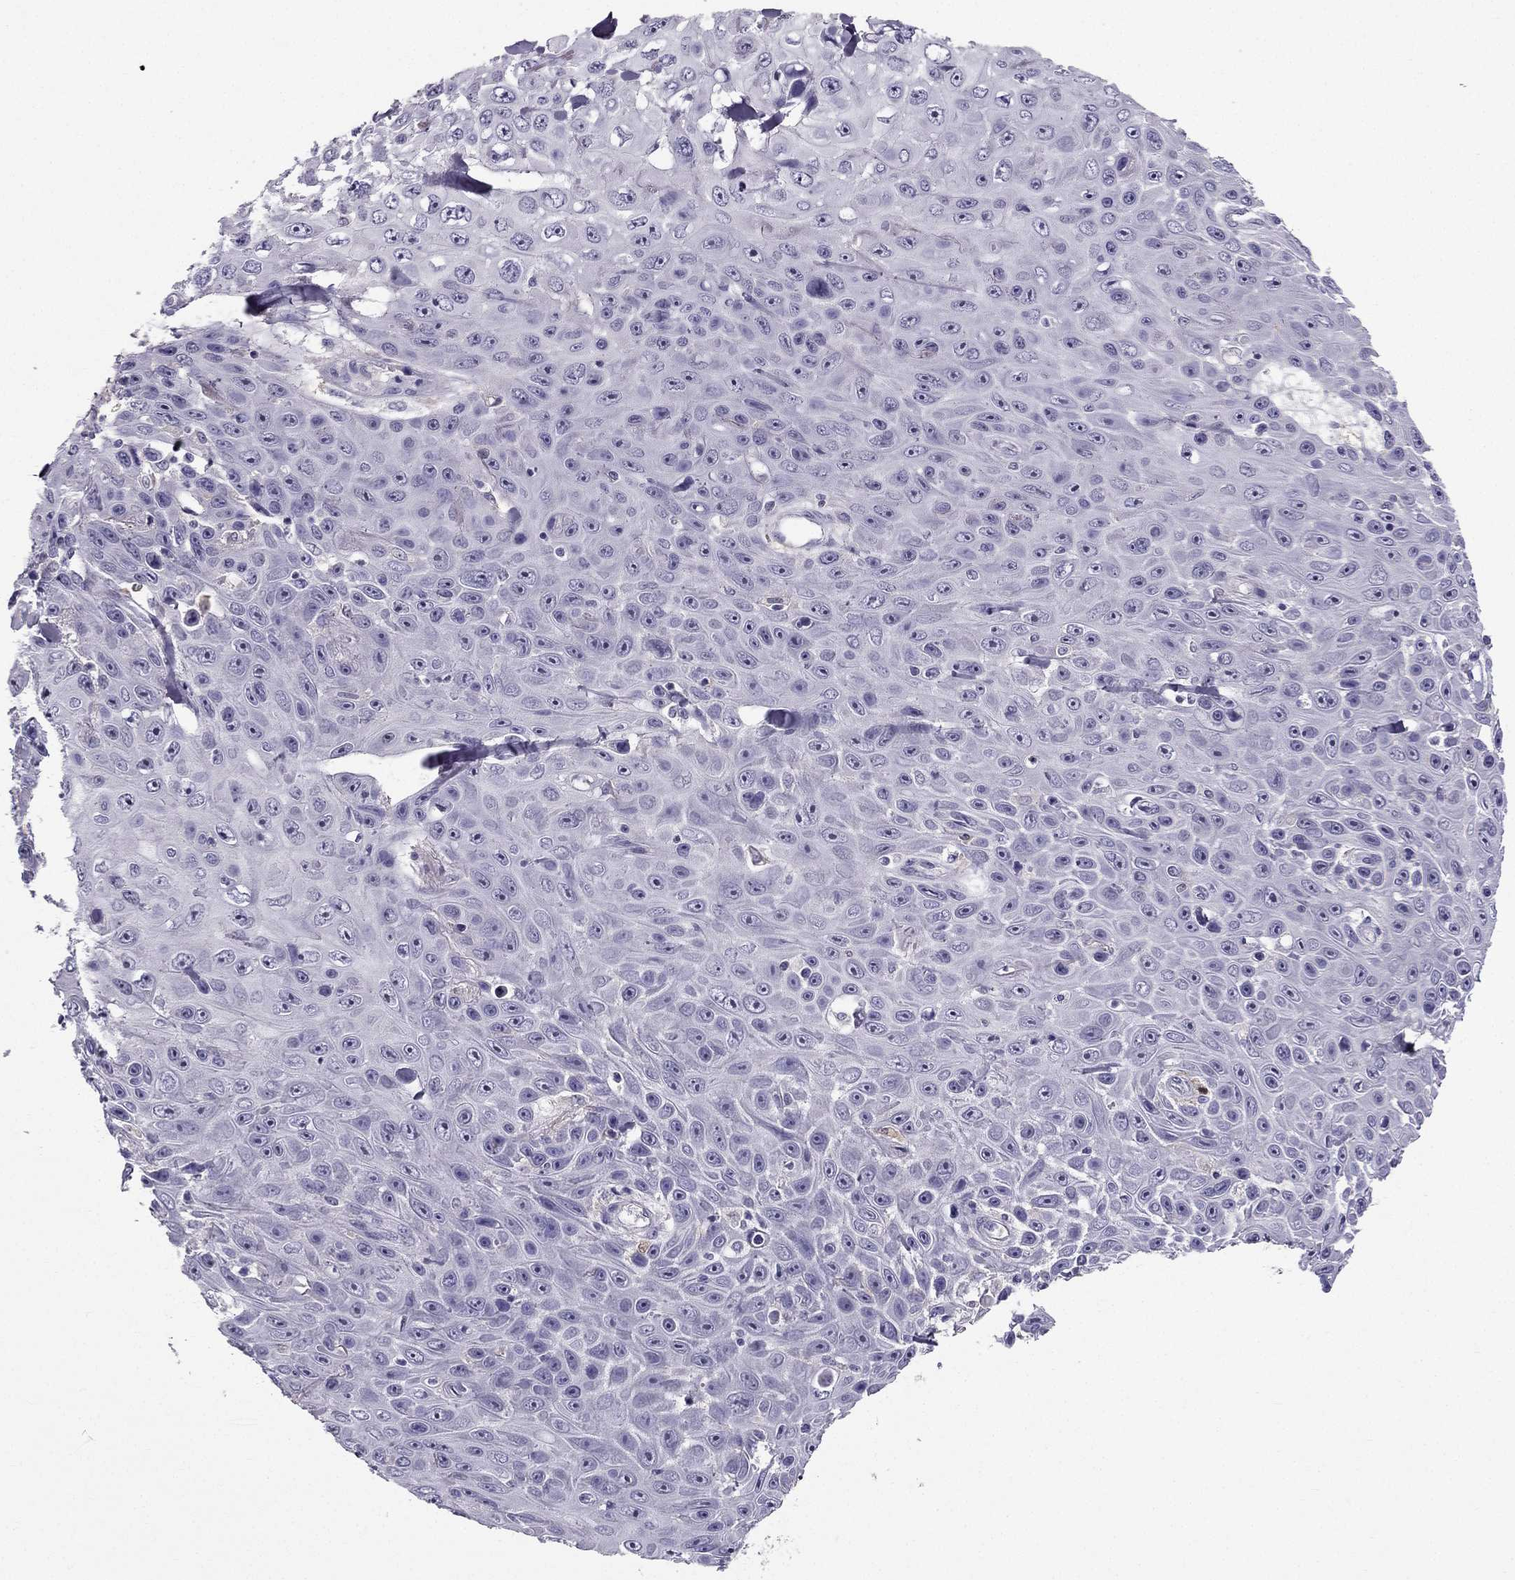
{"staining": {"intensity": "negative", "quantity": "none", "location": "none"}, "tissue": "skin cancer", "cell_type": "Tumor cells", "image_type": "cancer", "snomed": [{"axis": "morphology", "description": "Squamous cell carcinoma, NOS"}, {"axis": "topography", "description": "Skin"}], "caption": "Immunohistochemistry photomicrograph of neoplastic tissue: human squamous cell carcinoma (skin) stained with DAB (3,3'-diaminobenzidine) exhibits no significant protein staining in tumor cells.", "gene": "LMTK3", "patient": {"sex": "male", "age": 82}}